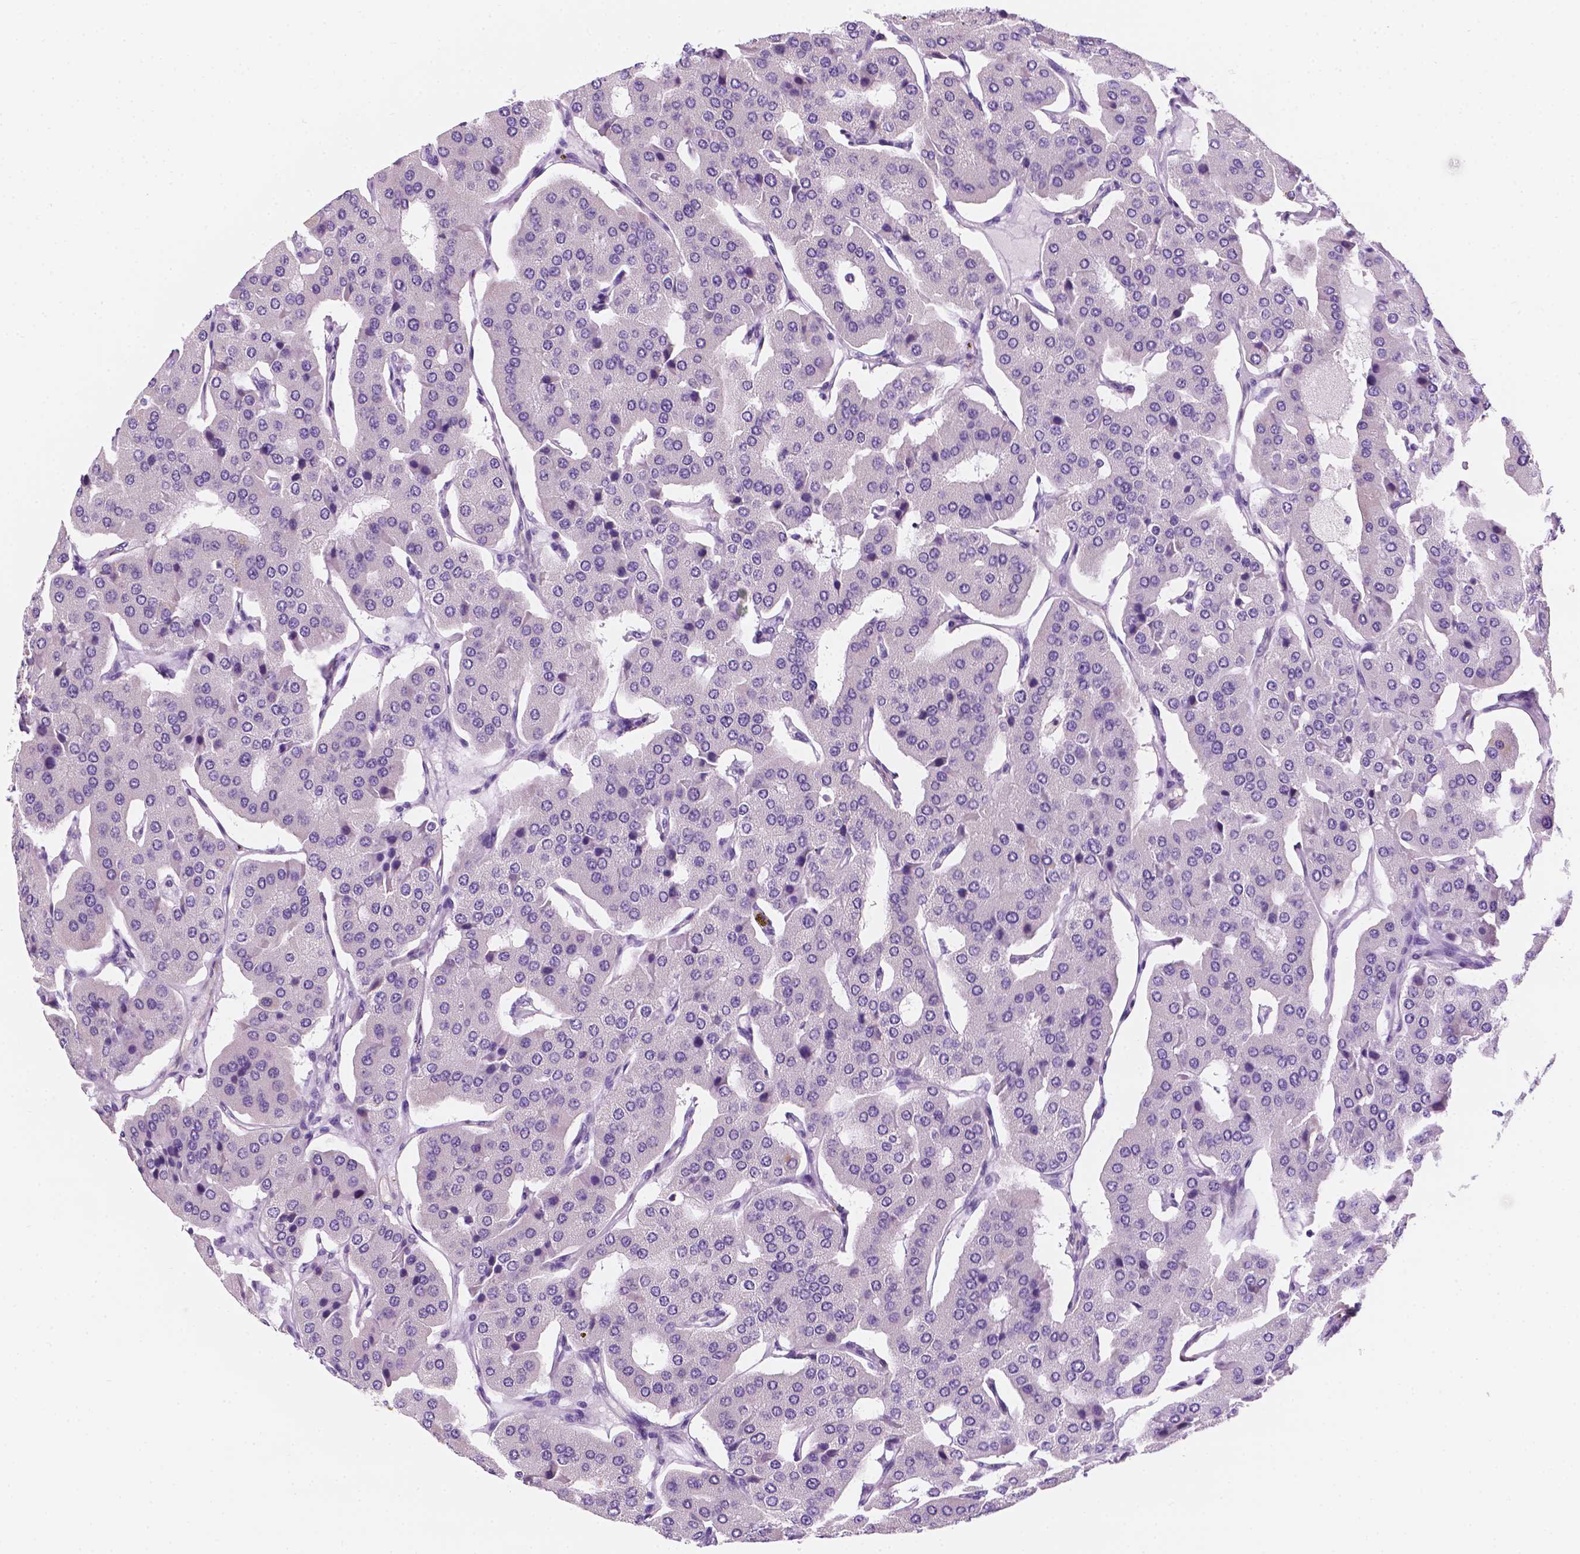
{"staining": {"intensity": "negative", "quantity": "none", "location": "none"}, "tissue": "parathyroid gland", "cell_type": "Glandular cells", "image_type": "normal", "snomed": [{"axis": "morphology", "description": "Normal tissue, NOS"}, {"axis": "morphology", "description": "Adenoma, NOS"}, {"axis": "topography", "description": "Parathyroid gland"}], "caption": "DAB (3,3'-diaminobenzidine) immunohistochemical staining of normal human parathyroid gland shows no significant positivity in glandular cells. The staining was performed using DAB to visualize the protein expression in brown, while the nuclei were stained in blue with hematoxylin (Magnification: 20x).", "gene": "PPL", "patient": {"sex": "female", "age": 86}}